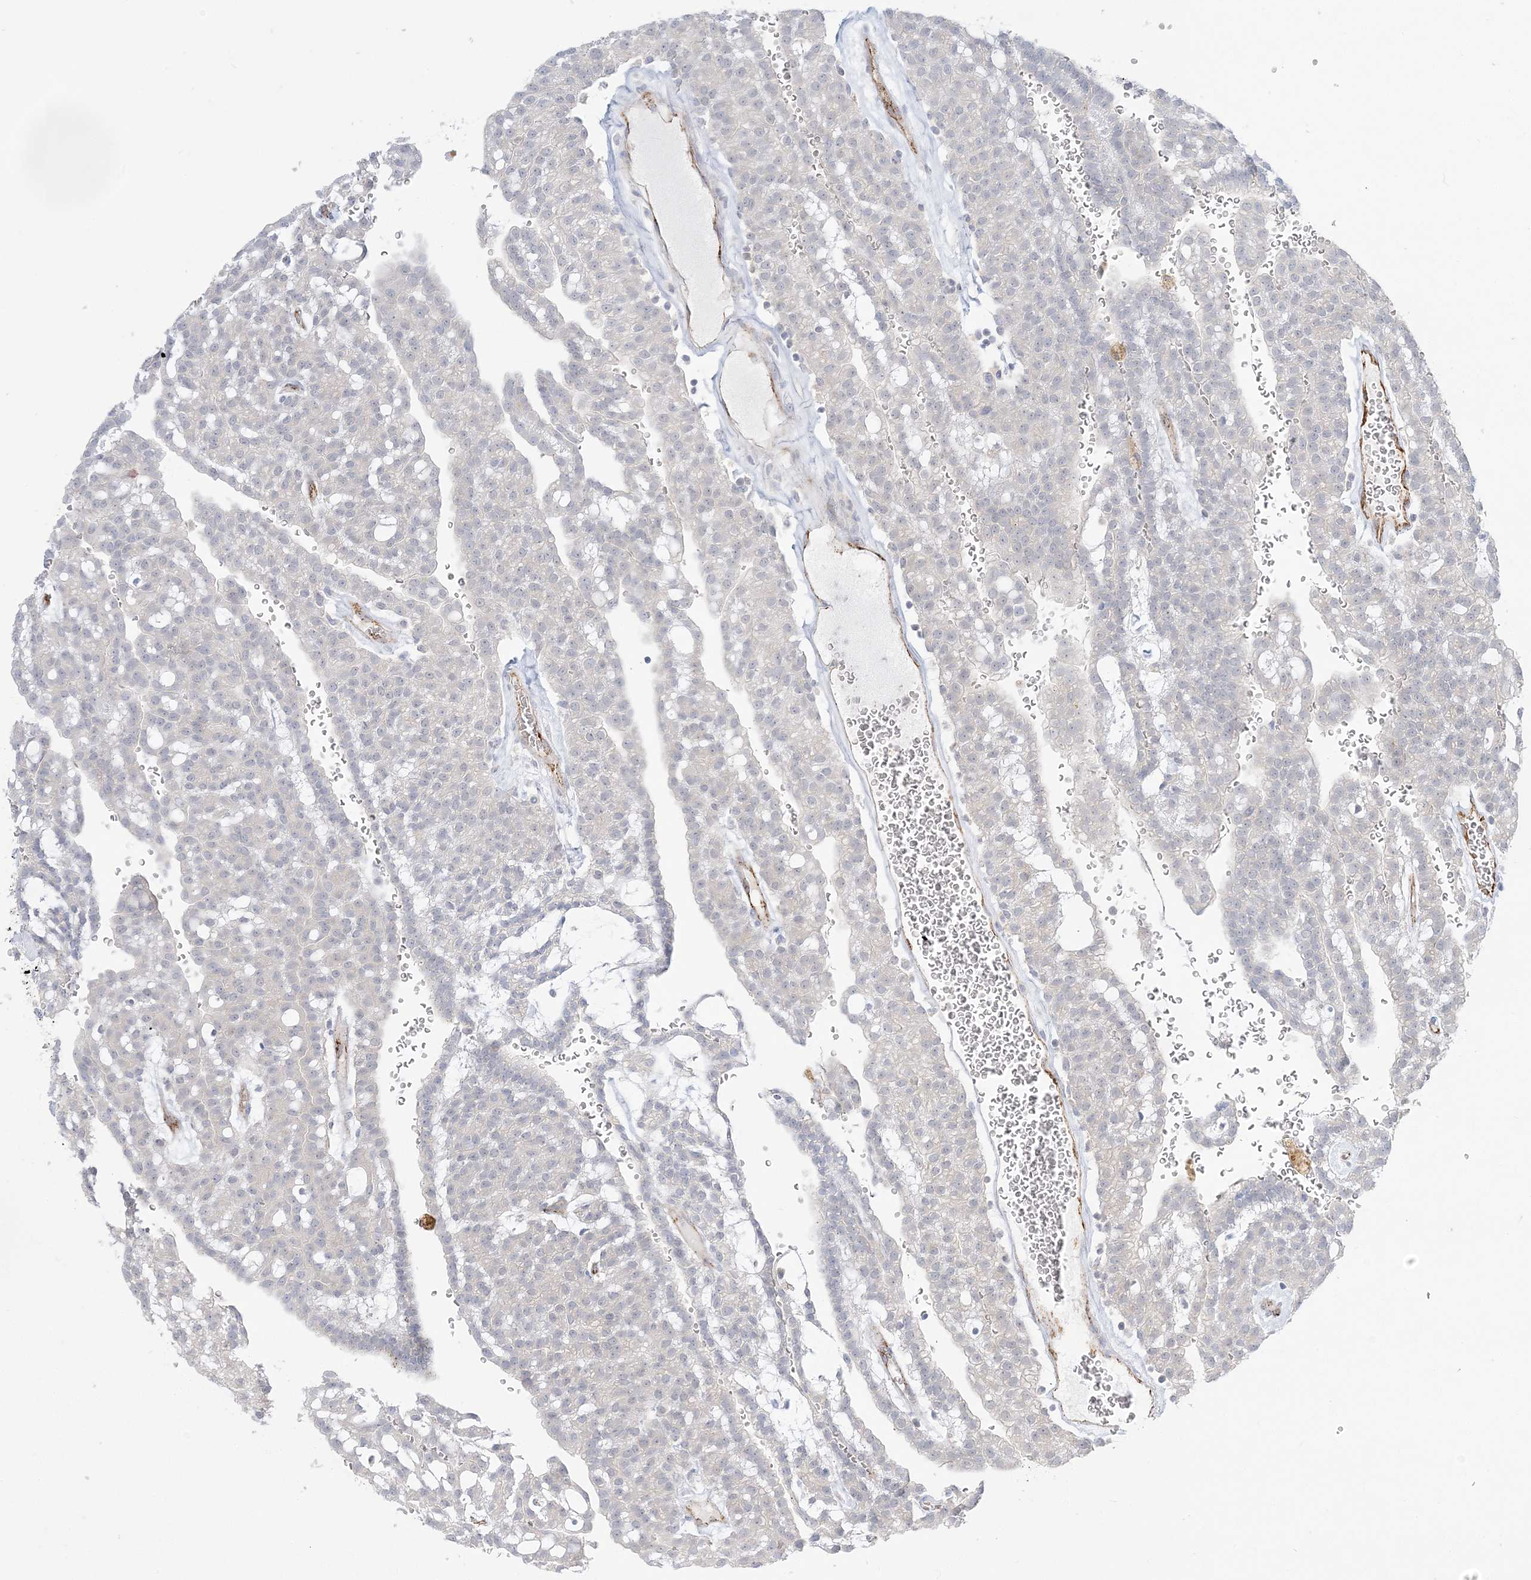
{"staining": {"intensity": "negative", "quantity": "none", "location": "none"}, "tissue": "renal cancer", "cell_type": "Tumor cells", "image_type": "cancer", "snomed": [{"axis": "morphology", "description": "Adenocarcinoma, NOS"}, {"axis": "topography", "description": "Kidney"}], "caption": "This is a image of immunohistochemistry (IHC) staining of renal cancer (adenocarcinoma), which shows no positivity in tumor cells.", "gene": "INPP1", "patient": {"sex": "male", "age": 63}}